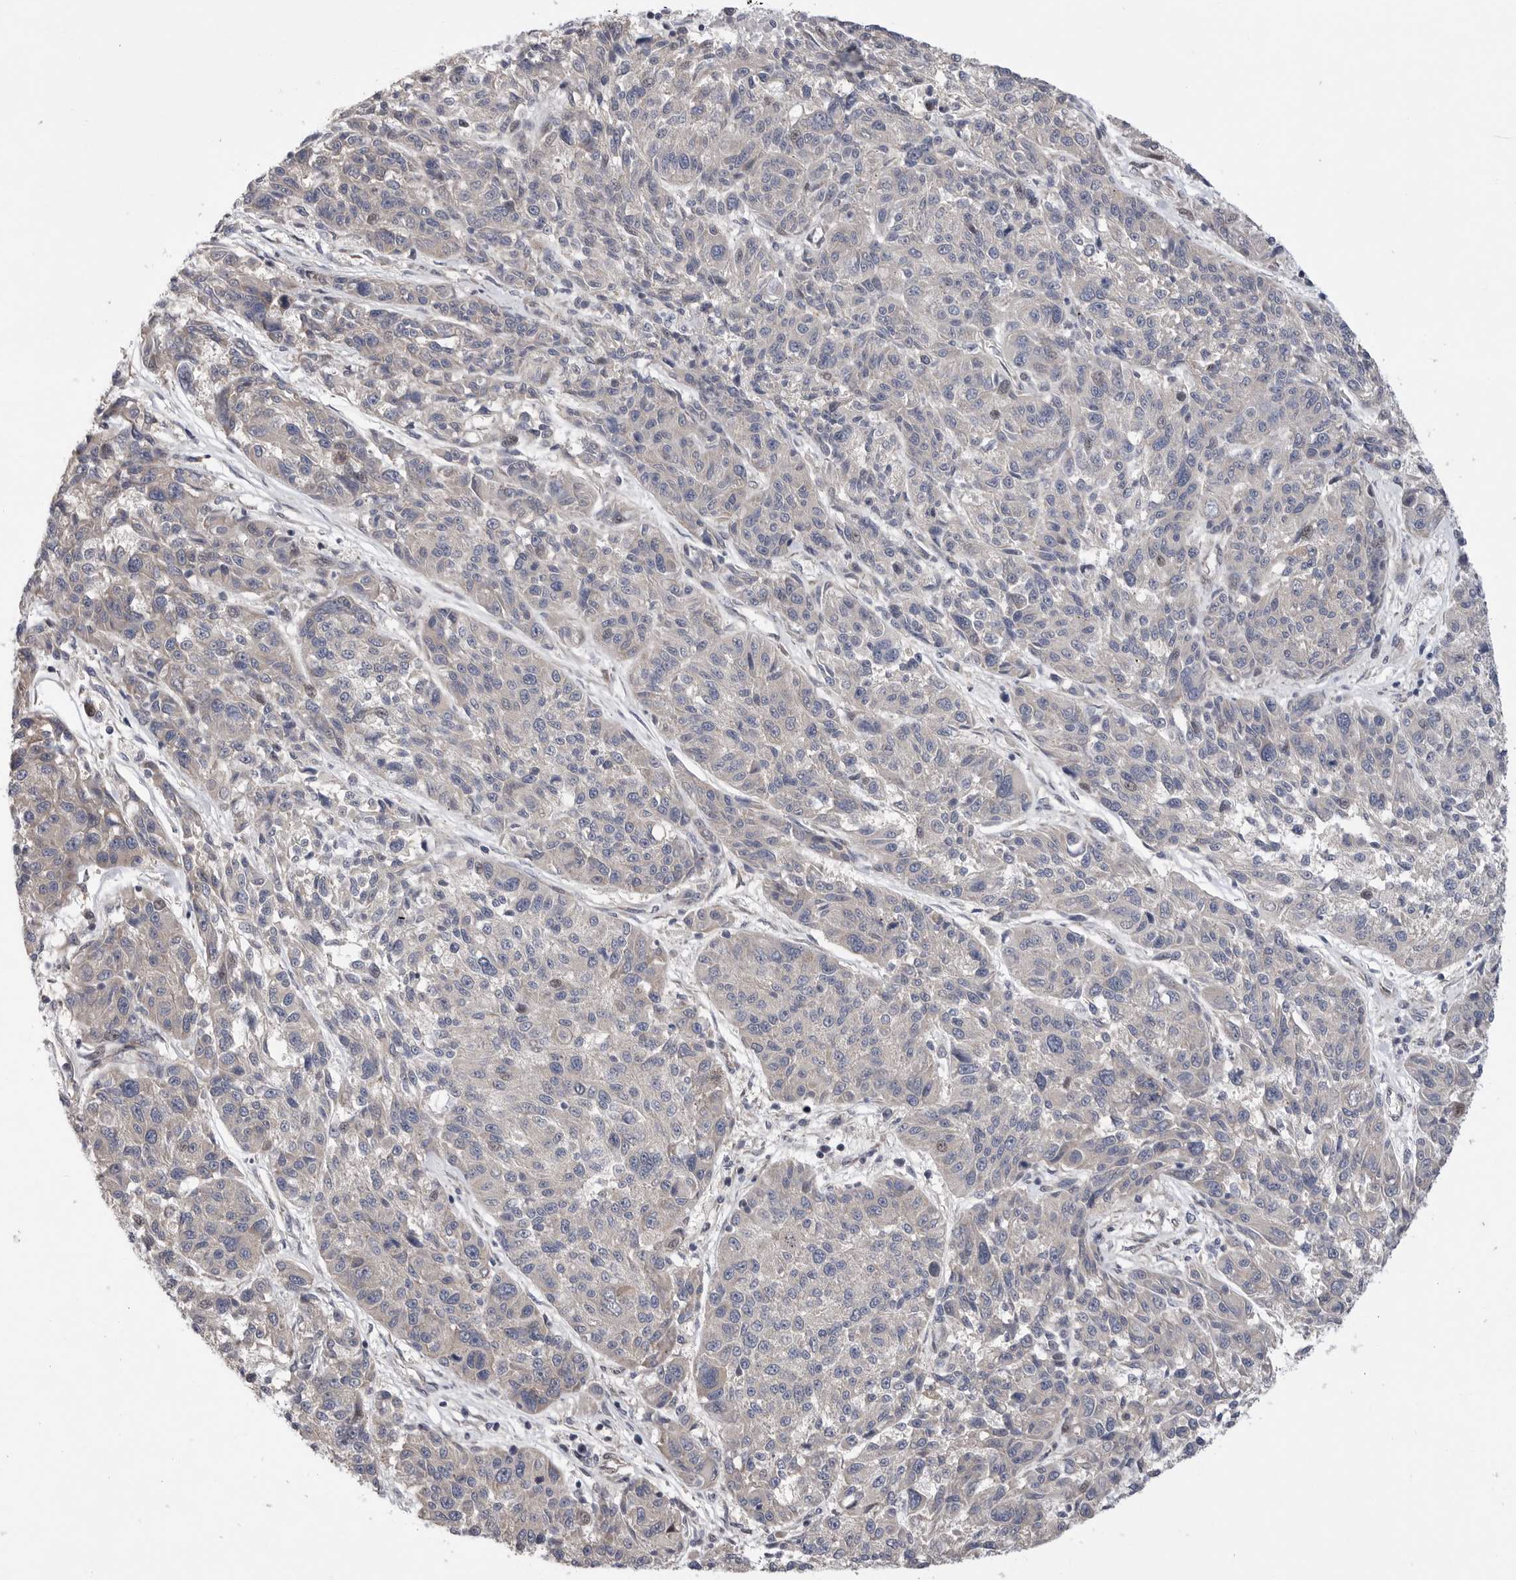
{"staining": {"intensity": "negative", "quantity": "none", "location": "none"}, "tissue": "melanoma", "cell_type": "Tumor cells", "image_type": "cancer", "snomed": [{"axis": "morphology", "description": "Malignant melanoma, NOS"}, {"axis": "topography", "description": "Skin"}], "caption": "Tumor cells show no significant expression in melanoma.", "gene": "FBXO43", "patient": {"sex": "male", "age": 53}}